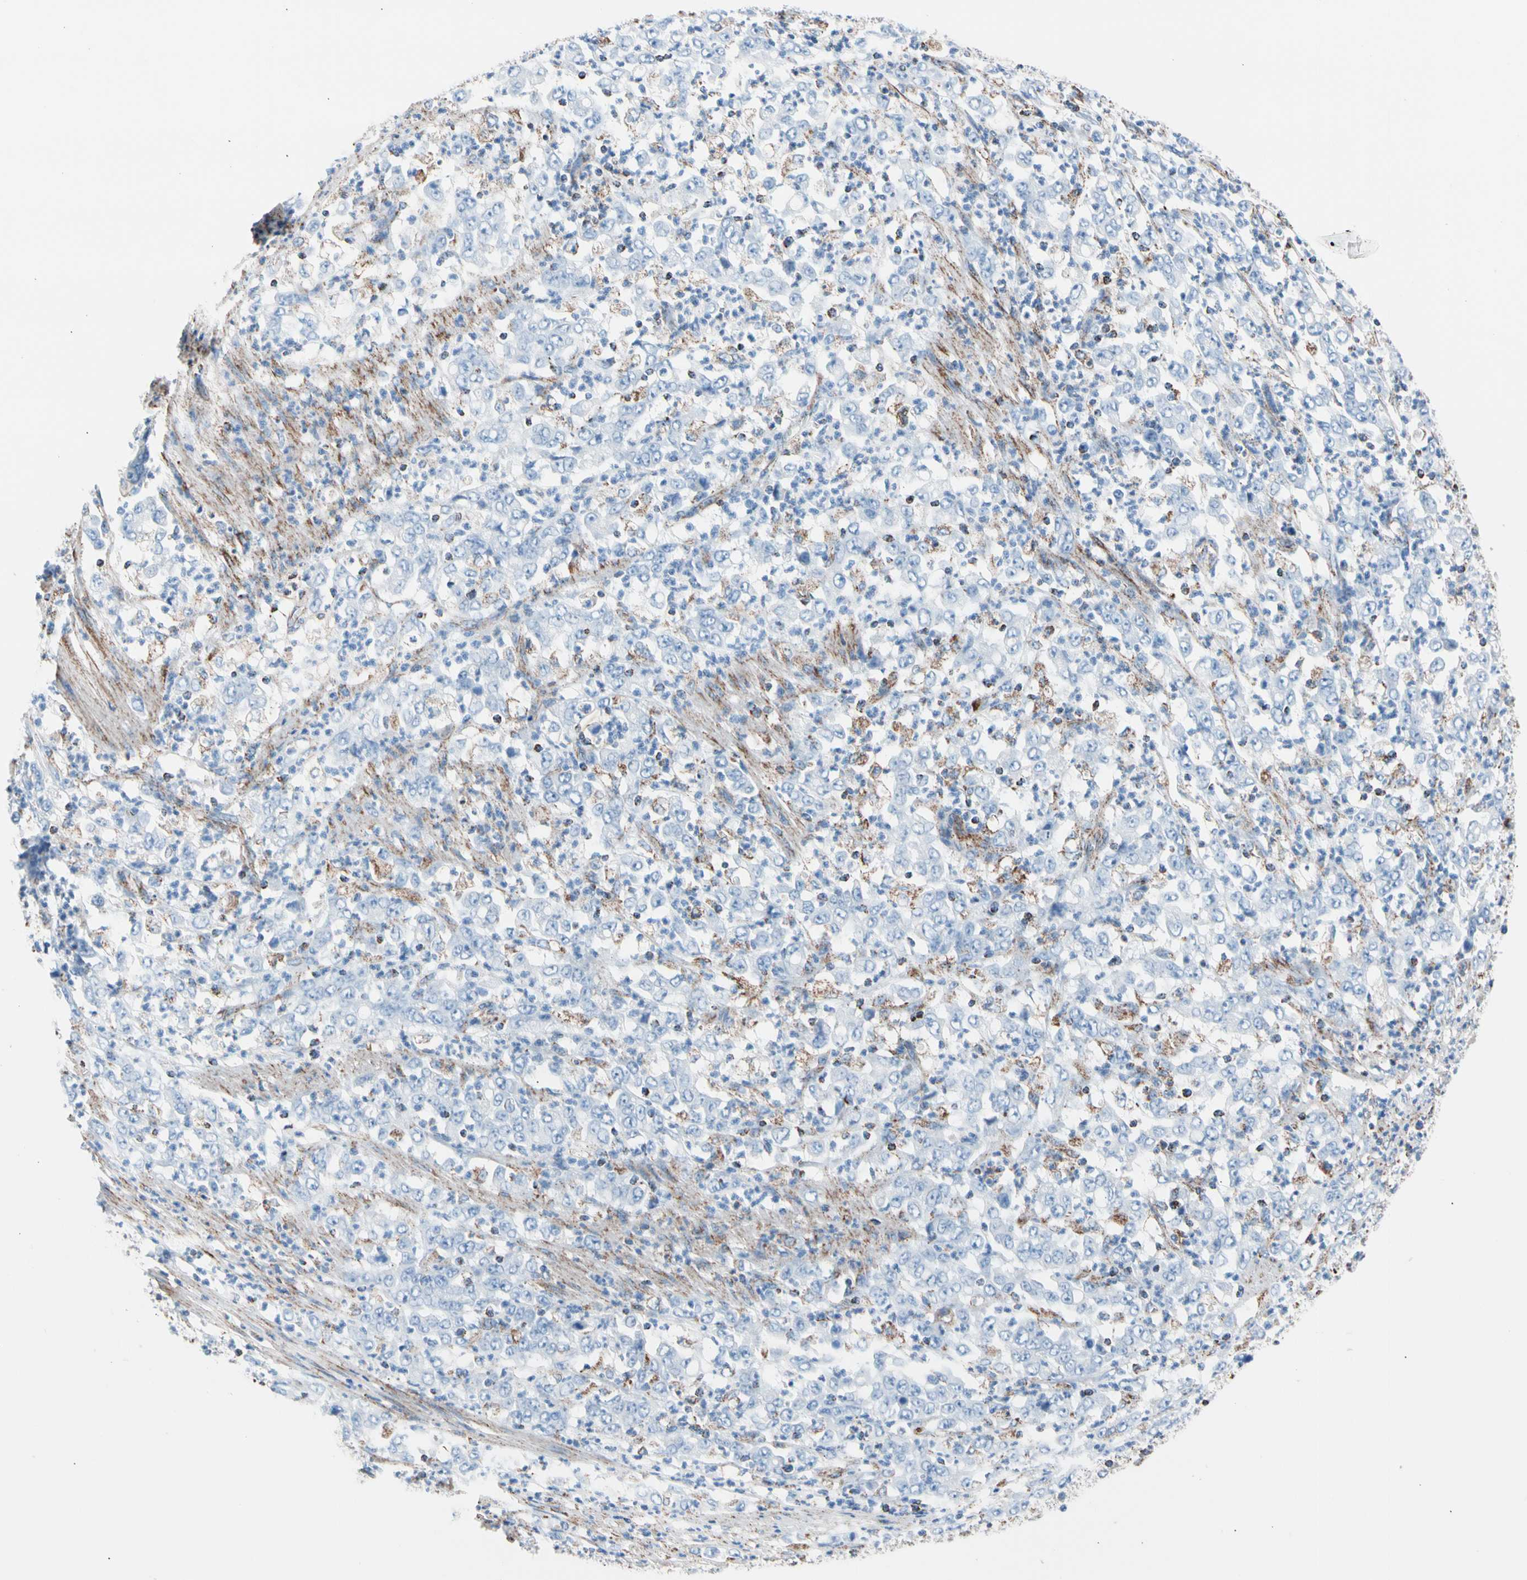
{"staining": {"intensity": "negative", "quantity": "none", "location": "none"}, "tissue": "stomach cancer", "cell_type": "Tumor cells", "image_type": "cancer", "snomed": [{"axis": "morphology", "description": "Adenocarcinoma, NOS"}, {"axis": "topography", "description": "Stomach, lower"}], "caption": "An image of human adenocarcinoma (stomach) is negative for staining in tumor cells. Brightfield microscopy of IHC stained with DAB (3,3'-diaminobenzidine) (brown) and hematoxylin (blue), captured at high magnification.", "gene": "HK1", "patient": {"sex": "female", "age": 71}}